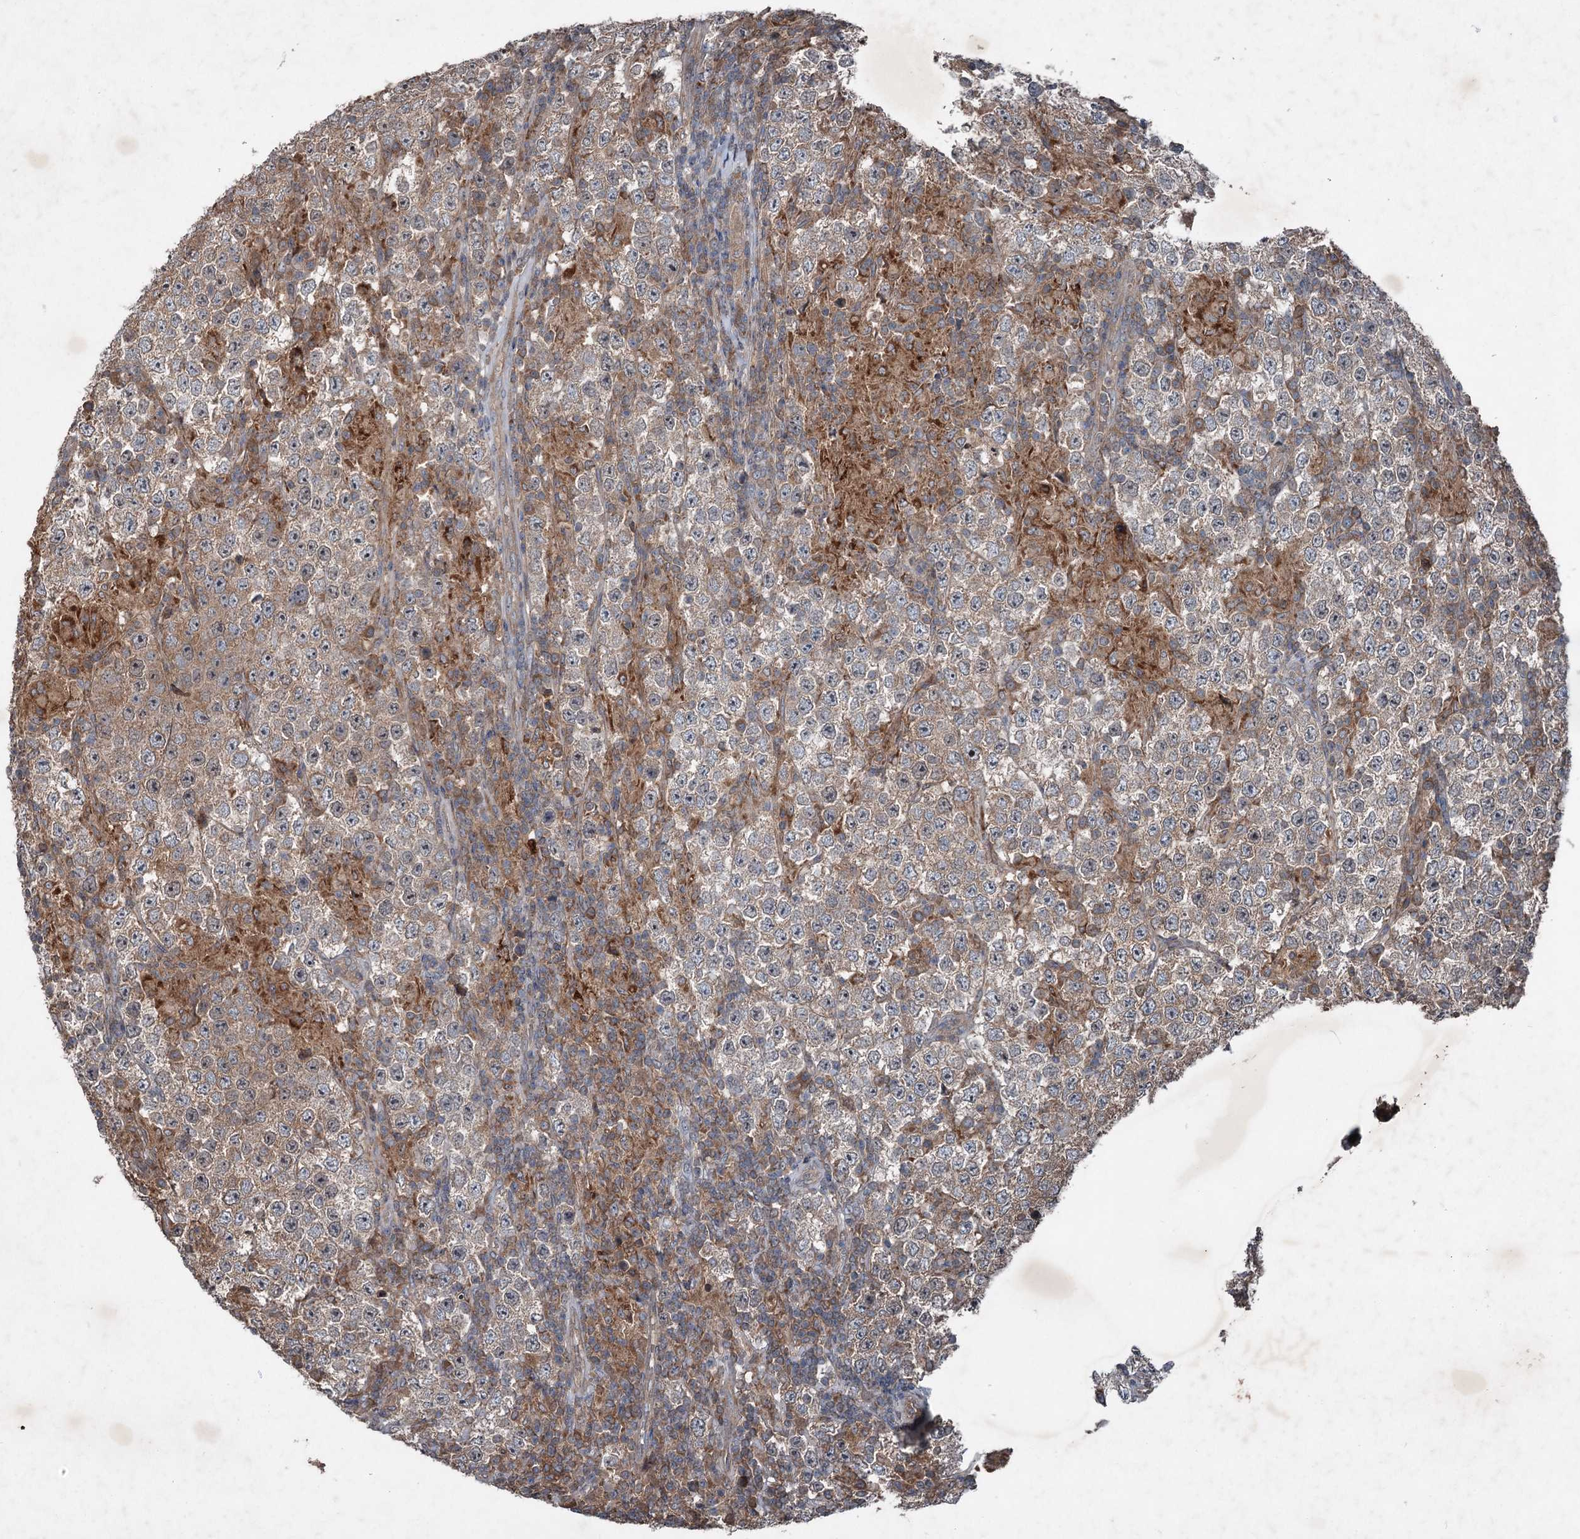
{"staining": {"intensity": "moderate", "quantity": "<25%", "location": "cytoplasmic/membranous"}, "tissue": "testis cancer", "cell_type": "Tumor cells", "image_type": "cancer", "snomed": [{"axis": "morphology", "description": "Normal tissue, NOS"}, {"axis": "morphology", "description": "Urothelial carcinoma, High grade"}, {"axis": "morphology", "description": "Seminoma, NOS"}, {"axis": "morphology", "description": "Carcinoma, Embryonal, NOS"}, {"axis": "topography", "description": "Urinary bladder"}, {"axis": "topography", "description": "Testis"}], "caption": "Immunohistochemistry of human testis cancer shows low levels of moderate cytoplasmic/membranous staining in approximately <25% of tumor cells.", "gene": "ALAS1", "patient": {"sex": "male", "age": 41}}